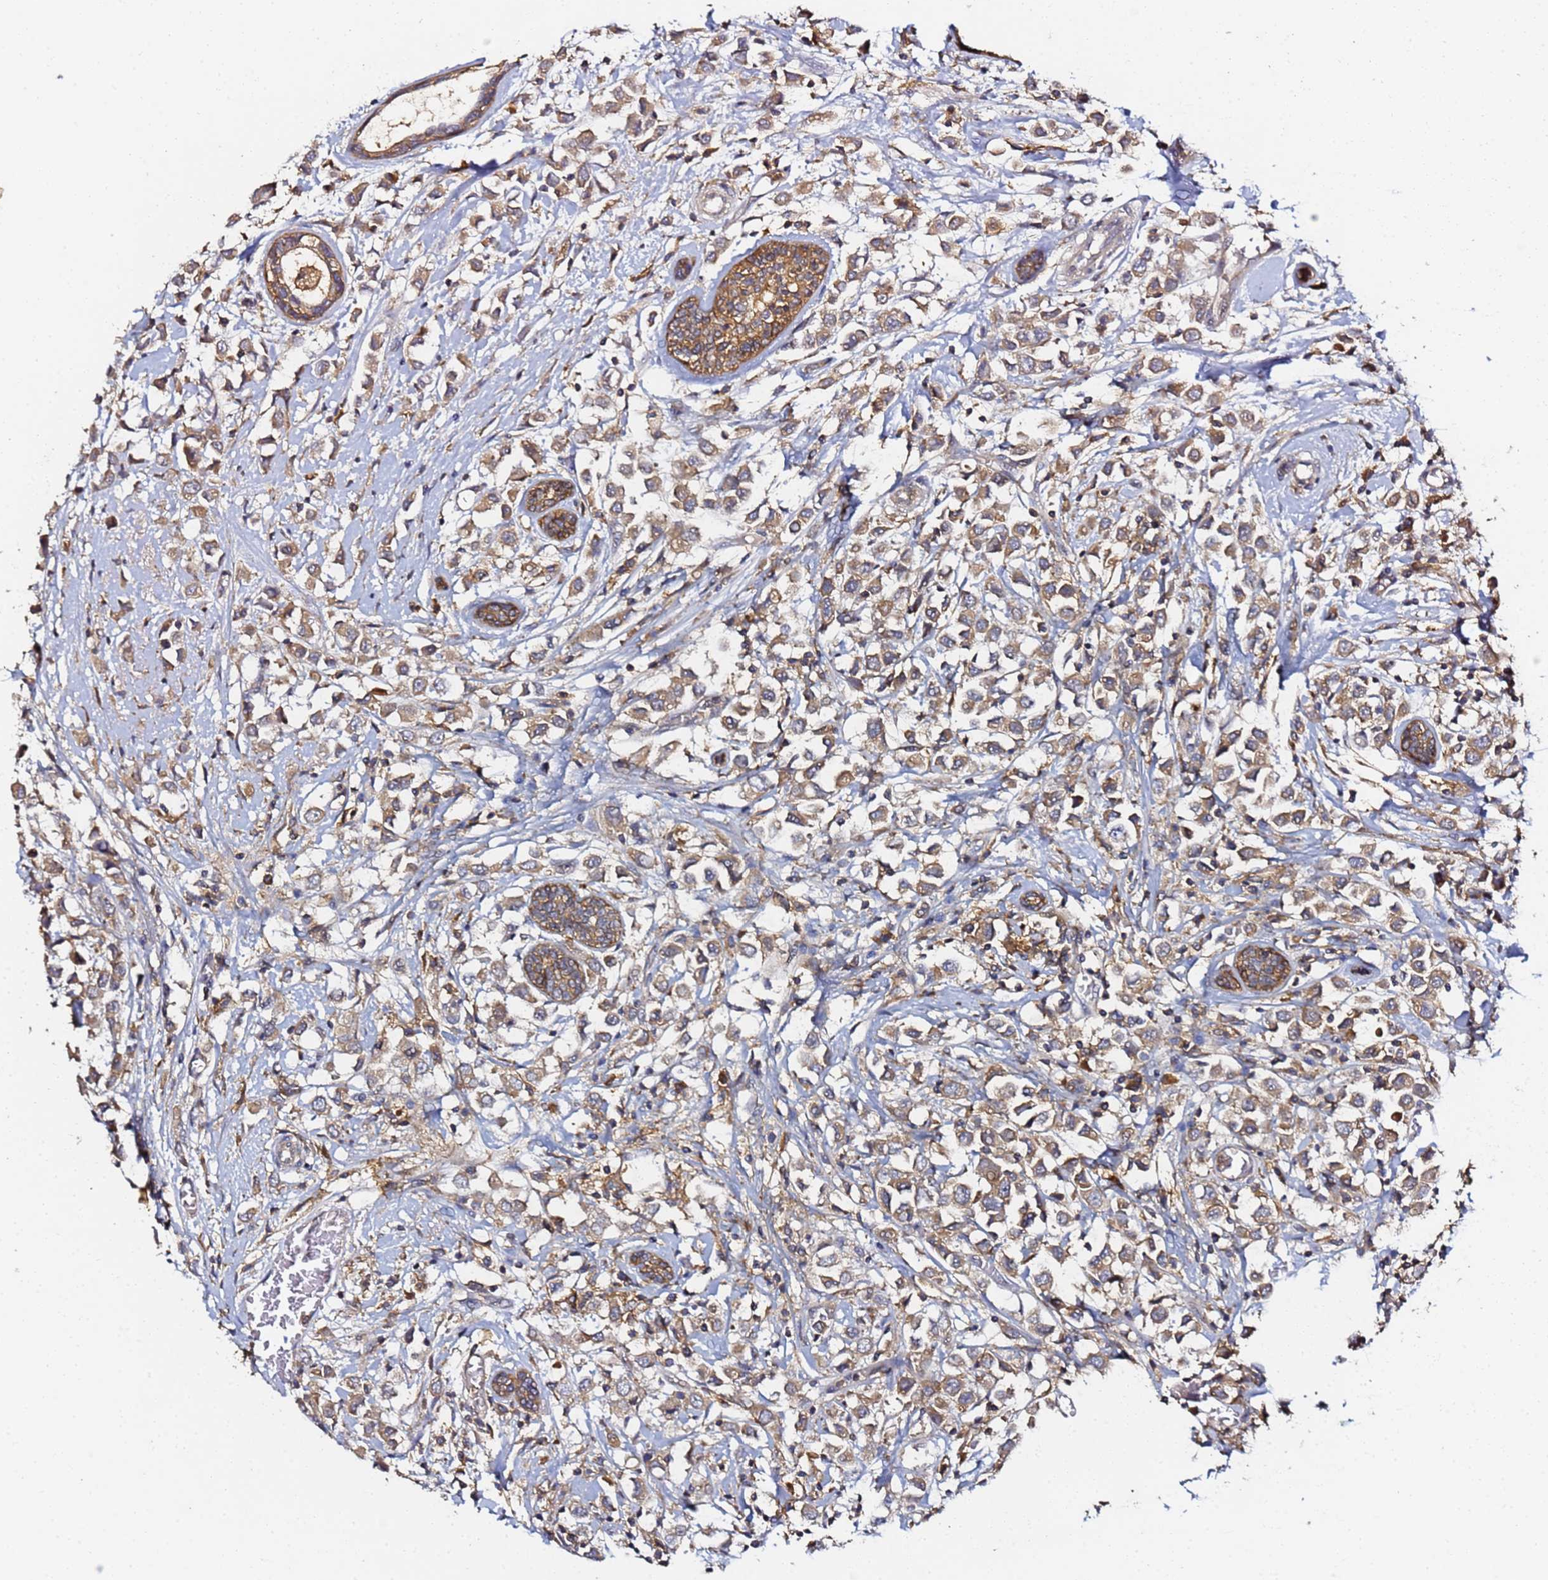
{"staining": {"intensity": "weak", "quantity": ">75%", "location": "cytoplasmic/membranous"}, "tissue": "breast cancer", "cell_type": "Tumor cells", "image_type": "cancer", "snomed": [{"axis": "morphology", "description": "Duct carcinoma"}, {"axis": "topography", "description": "Breast"}], "caption": "A micrograph of human breast infiltrating ductal carcinoma stained for a protein shows weak cytoplasmic/membranous brown staining in tumor cells.", "gene": "LRRC69", "patient": {"sex": "female", "age": 61}}